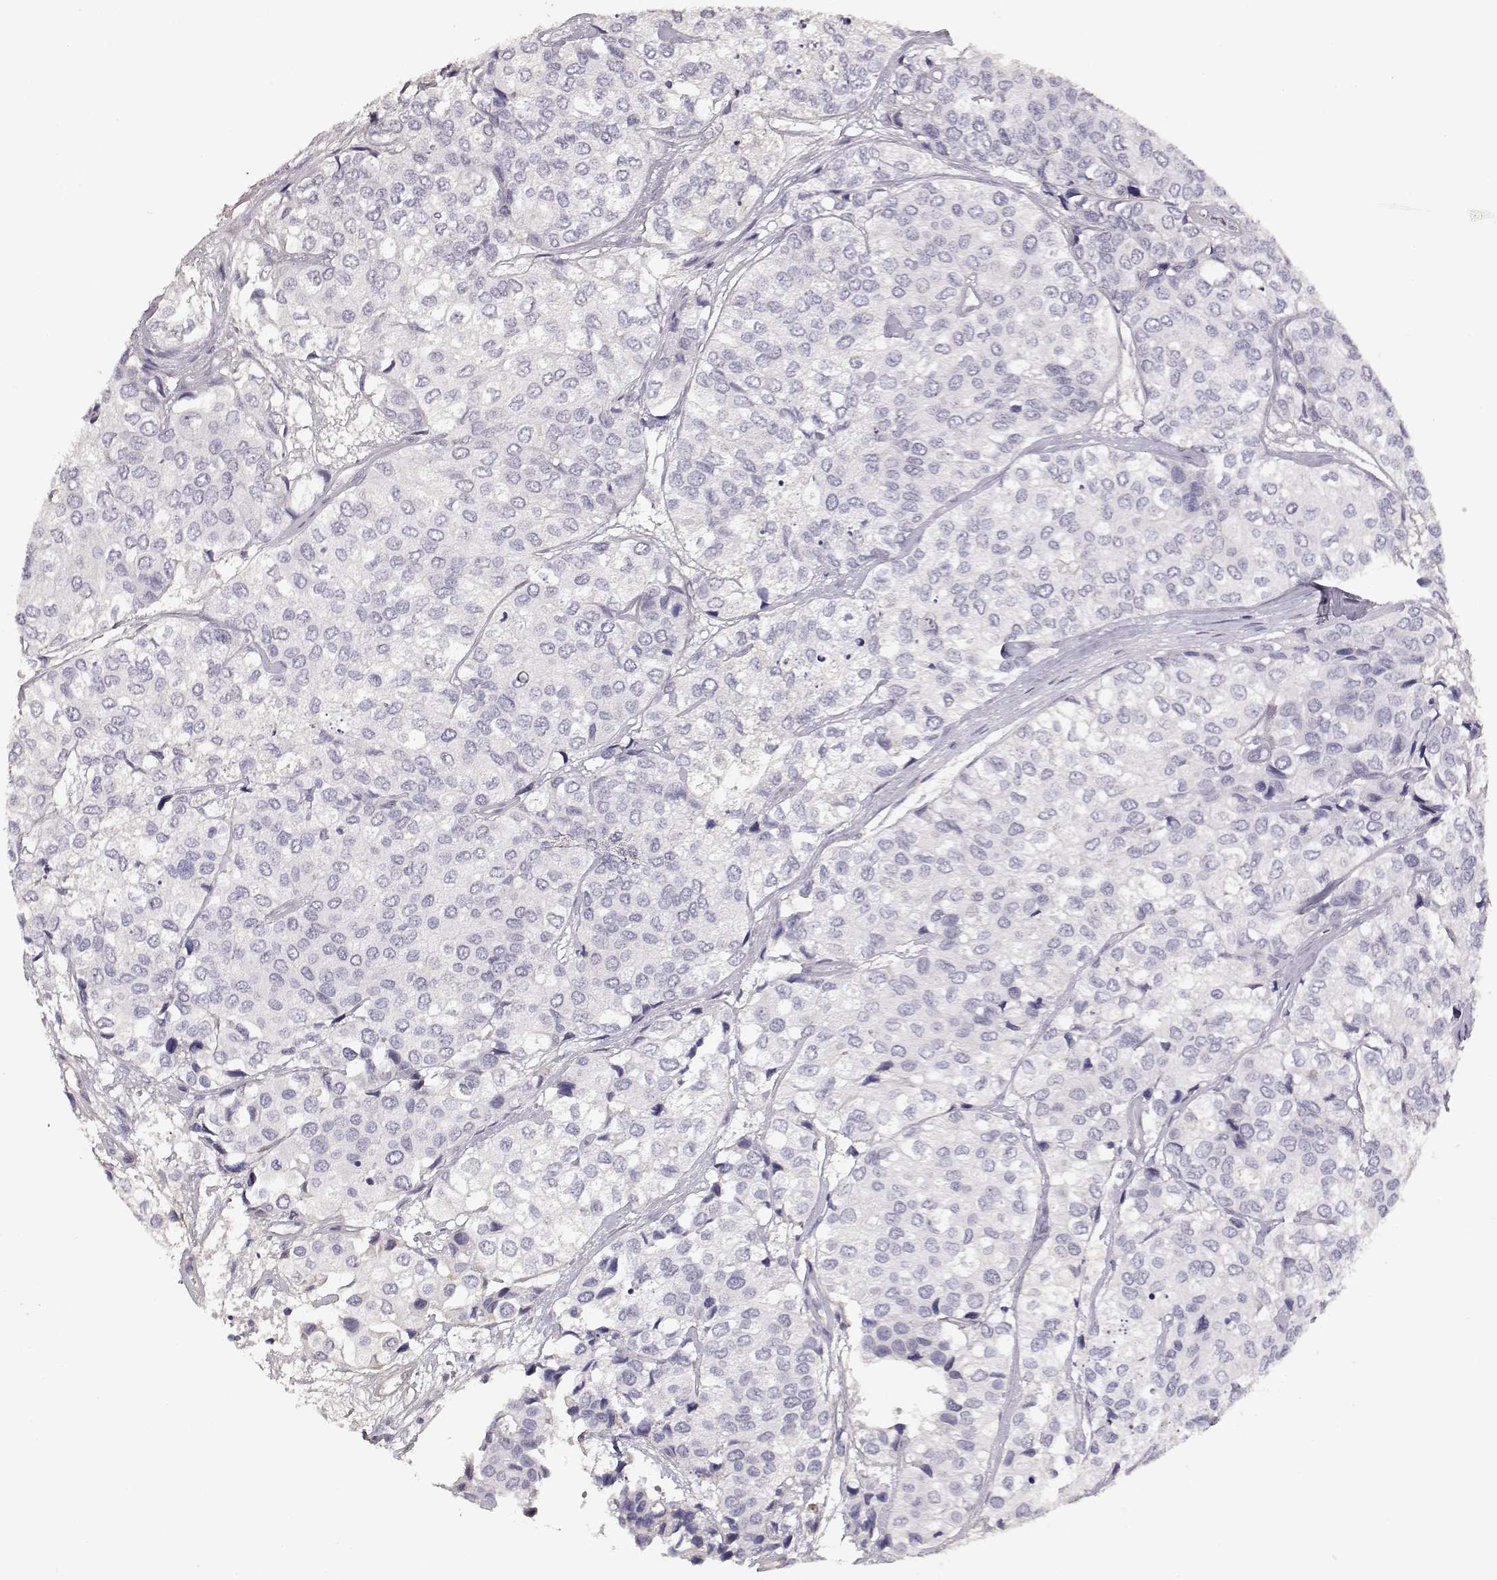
{"staining": {"intensity": "negative", "quantity": "none", "location": "none"}, "tissue": "urothelial cancer", "cell_type": "Tumor cells", "image_type": "cancer", "snomed": [{"axis": "morphology", "description": "Urothelial carcinoma, High grade"}, {"axis": "topography", "description": "Urinary bladder"}], "caption": "This histopathology image is of urothelial cancer stained with immunohistochemistry to label a protein in brown with the nuclei are counter-stained blue. There is no positivity in tumor cells.", "gene": "LAMC1", "patient": {"sex": "male", "age": 73}}